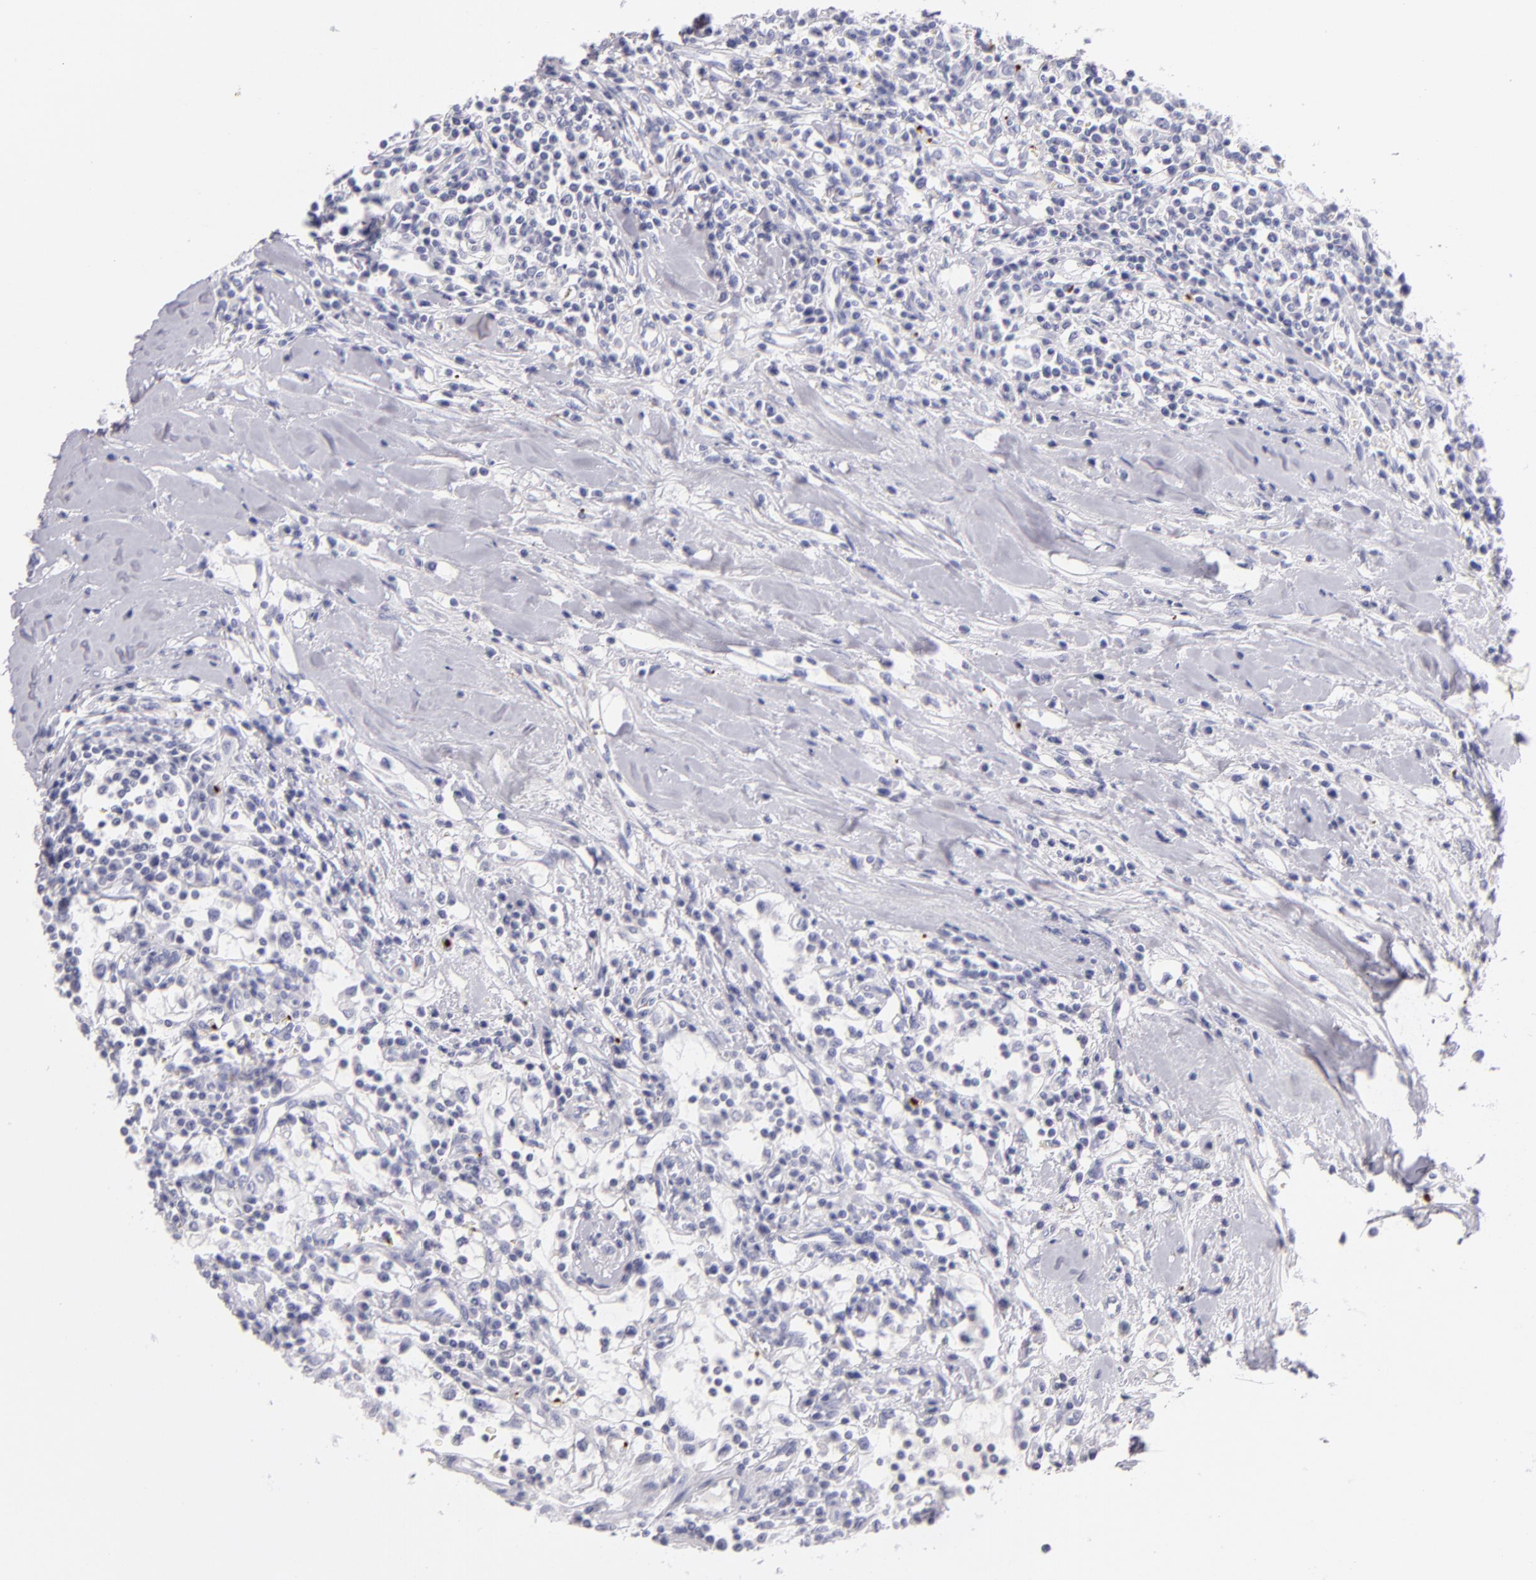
{"staining": {"intensity": "negative", "quantity": "none", "location": "none"}, "tissue": "renal cancer", "cell_type": "Tumor cells", "image_type": "cancer", "snomed": [{"axis": "morphology", "description": "Adenocarcinoma, NOS"}, {"axis": "topography", "description": "Kidney"}], "caption": "Immunohistochemistry (IHC) of adenocarcinoma (renal) demonstrates no expression in tumor cells.", "gene": "GP1BA", "patient": {"sex": "male", "age": 82}}